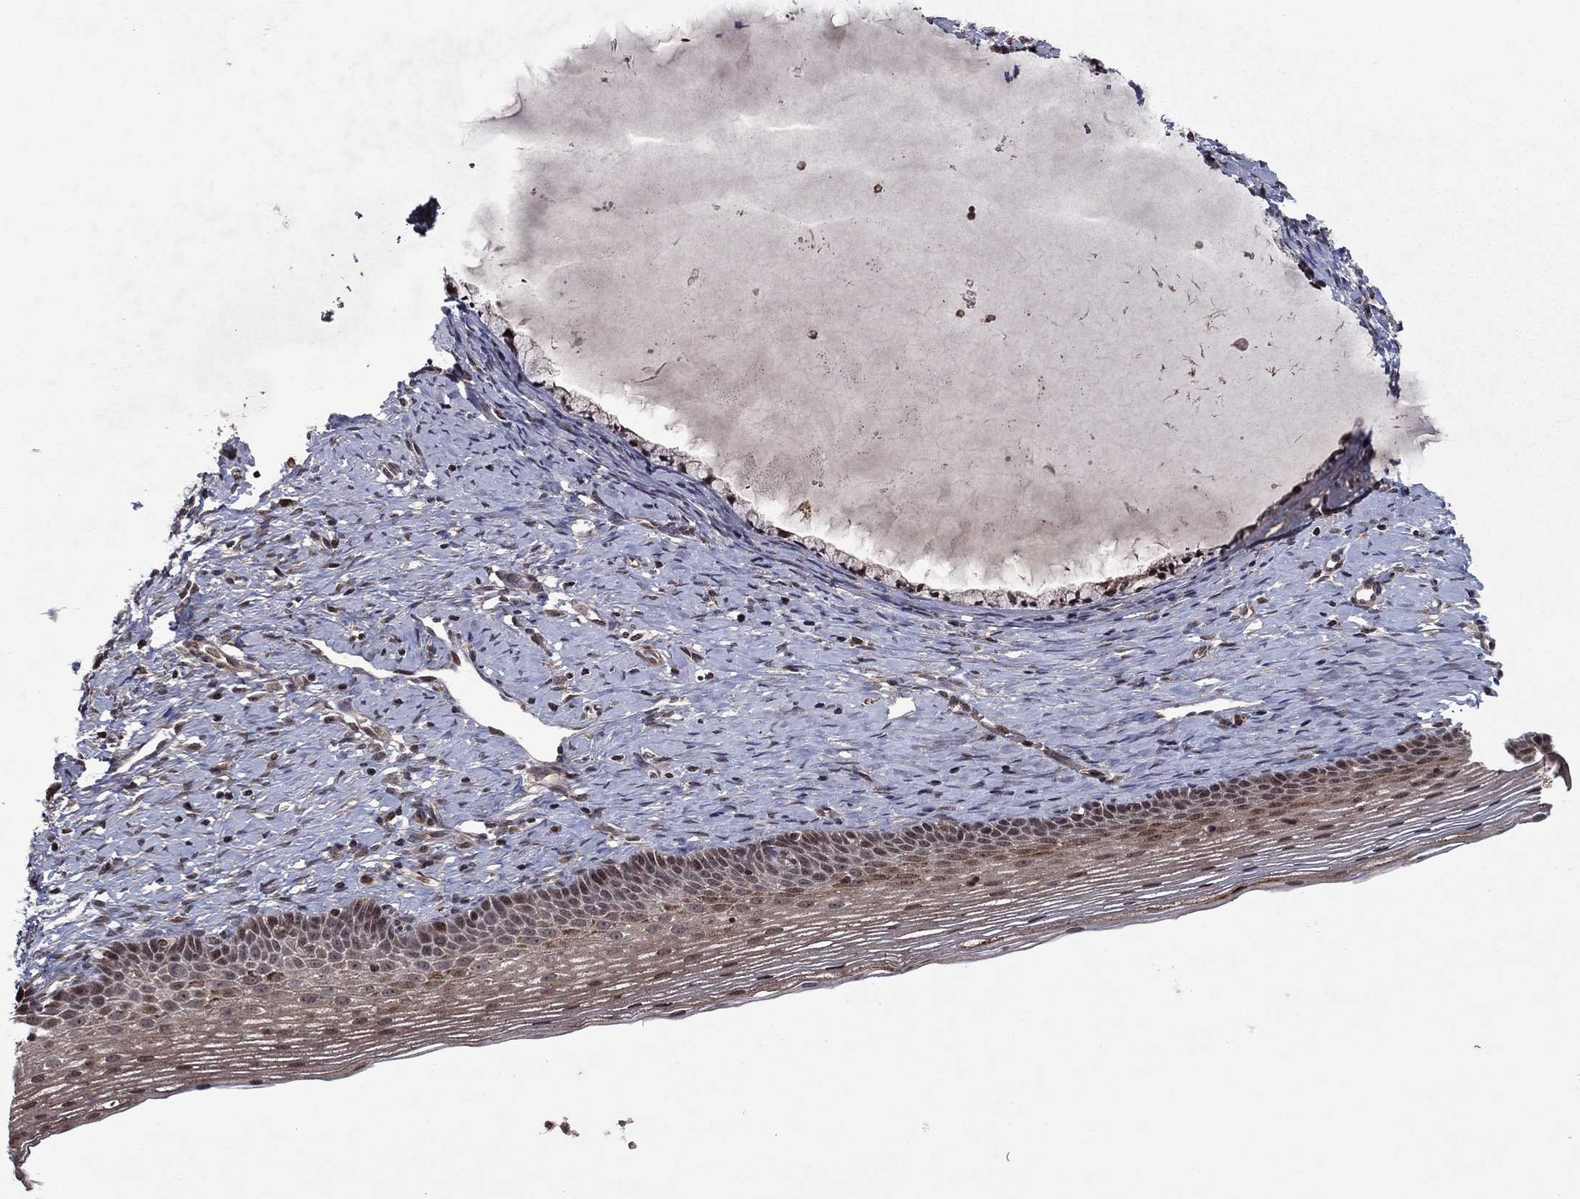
{"staining": {"intensity": "negative", "quantity": "none", "location": "none"}, "tissue": "cervix", "cell_type": "Glandular cells", "image_type": "normal", "snomed": [{"axis": "morphology", "description": "Normal tissue, NOS"}, {"axis": "topography", "description": "Cervix"}], "caption": "This is a image of IHC staining of unremarkable cervix, which shows no staining in glandular cells. The staining was performed using DAB (3,3'-diaminobenzidine) to visualize the protein expression in brown, while the nuclei were stained in blue with hematoxylin (Magnification: 20x).", "gene": "SORBS1", "patient": {"sex": "female", "age": 39}}